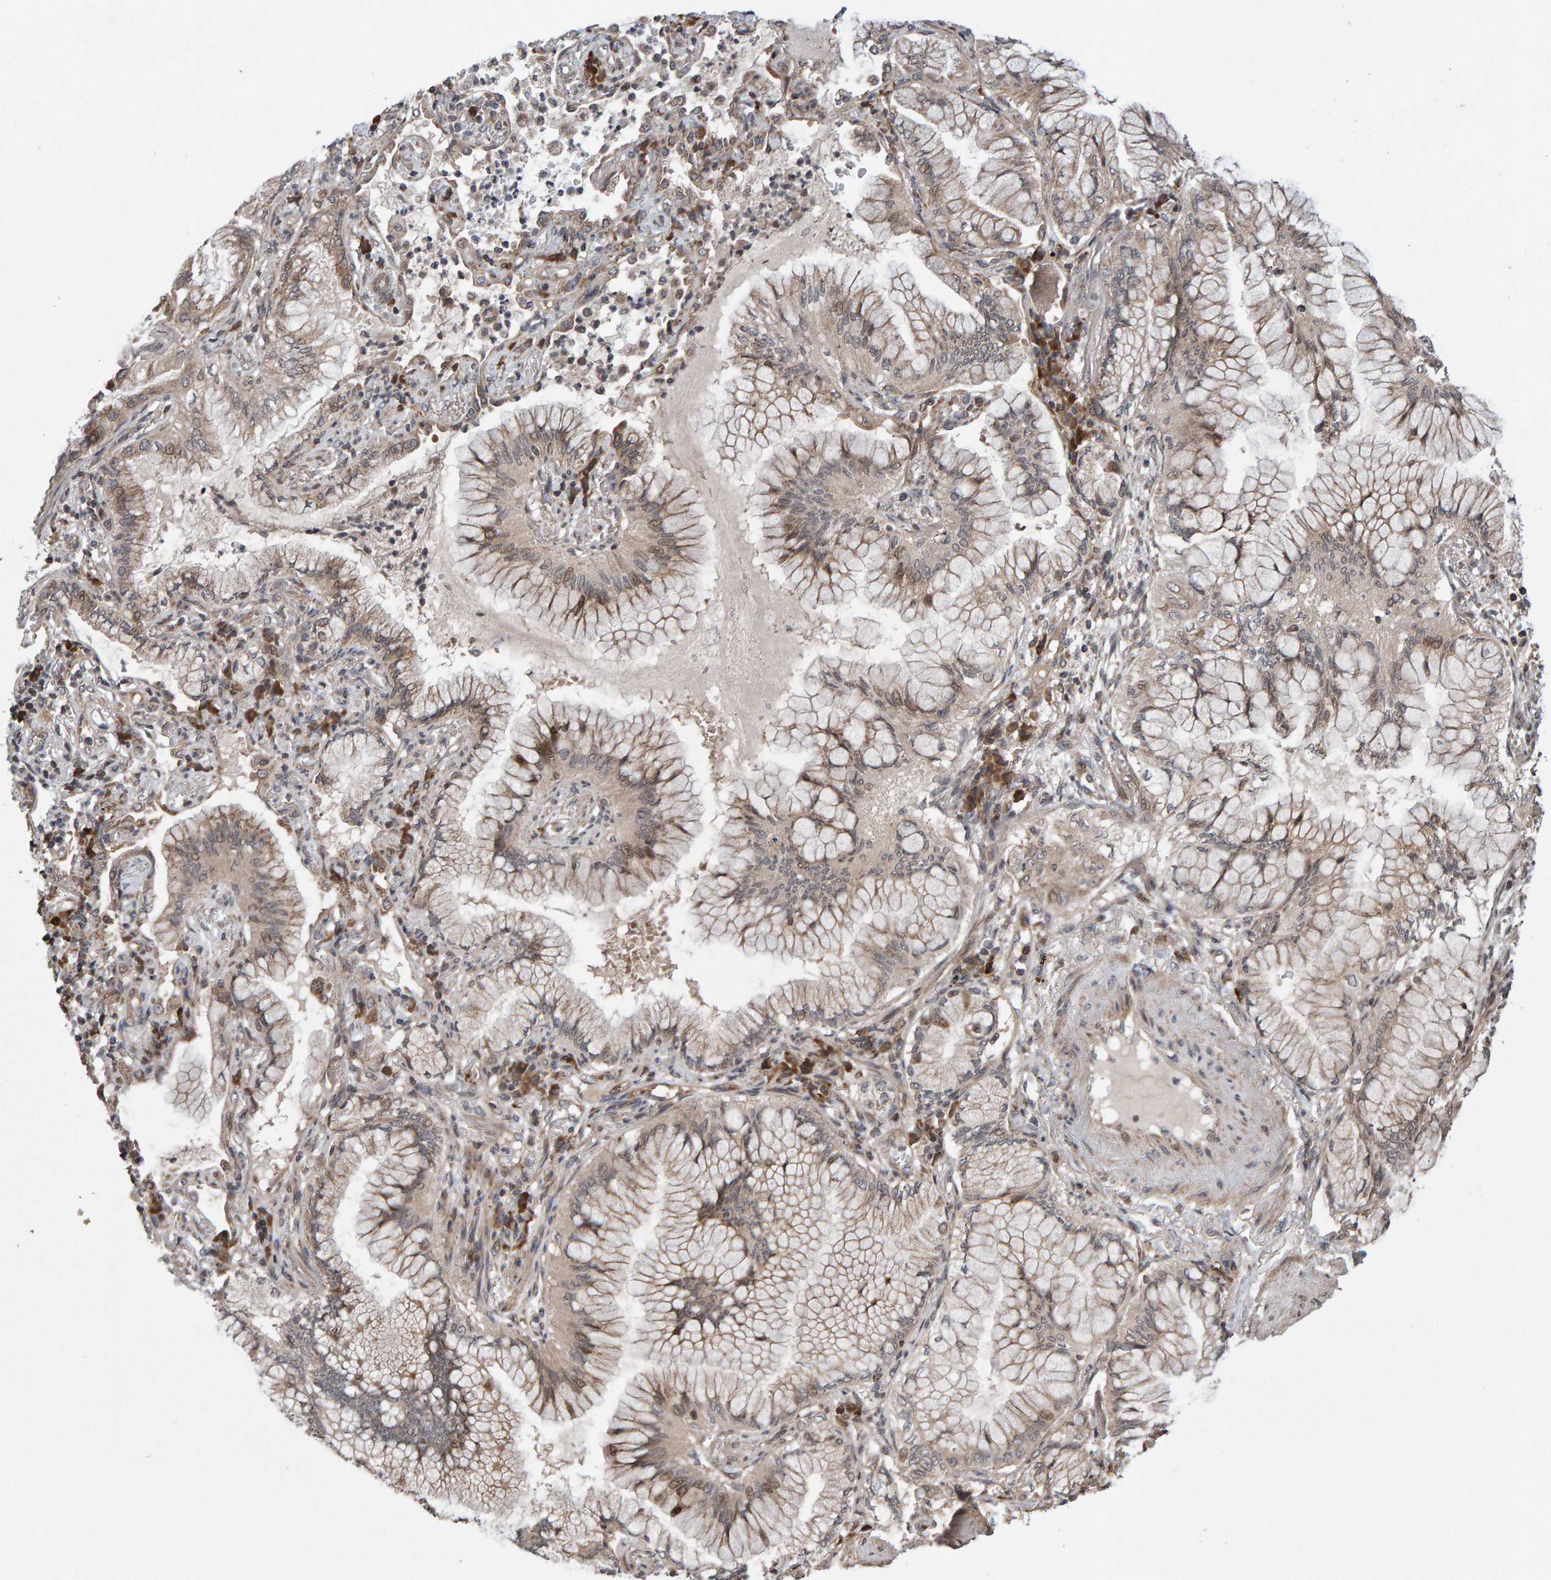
{"staining": {"intensity": "weak", "quantity": ">75%", "location": "cytoplasmic/membranous,nuclear"}, "tissue": "lung cancer", "cell_type": "Tumor cells", "image_type": "cancer", "snomed": [{"axis": "morphology", "description": "Adenocarcinoma, NOS"}, {"axis": "topography", "description": "Lung"}], "caption": "Protein staining exhibits weak cytoplasmic/membranous and nuclear expression in about >75% of tumor cells in lung cancer.", "gene": "PECR", "patient": {"sex": "female", "age": 70}}